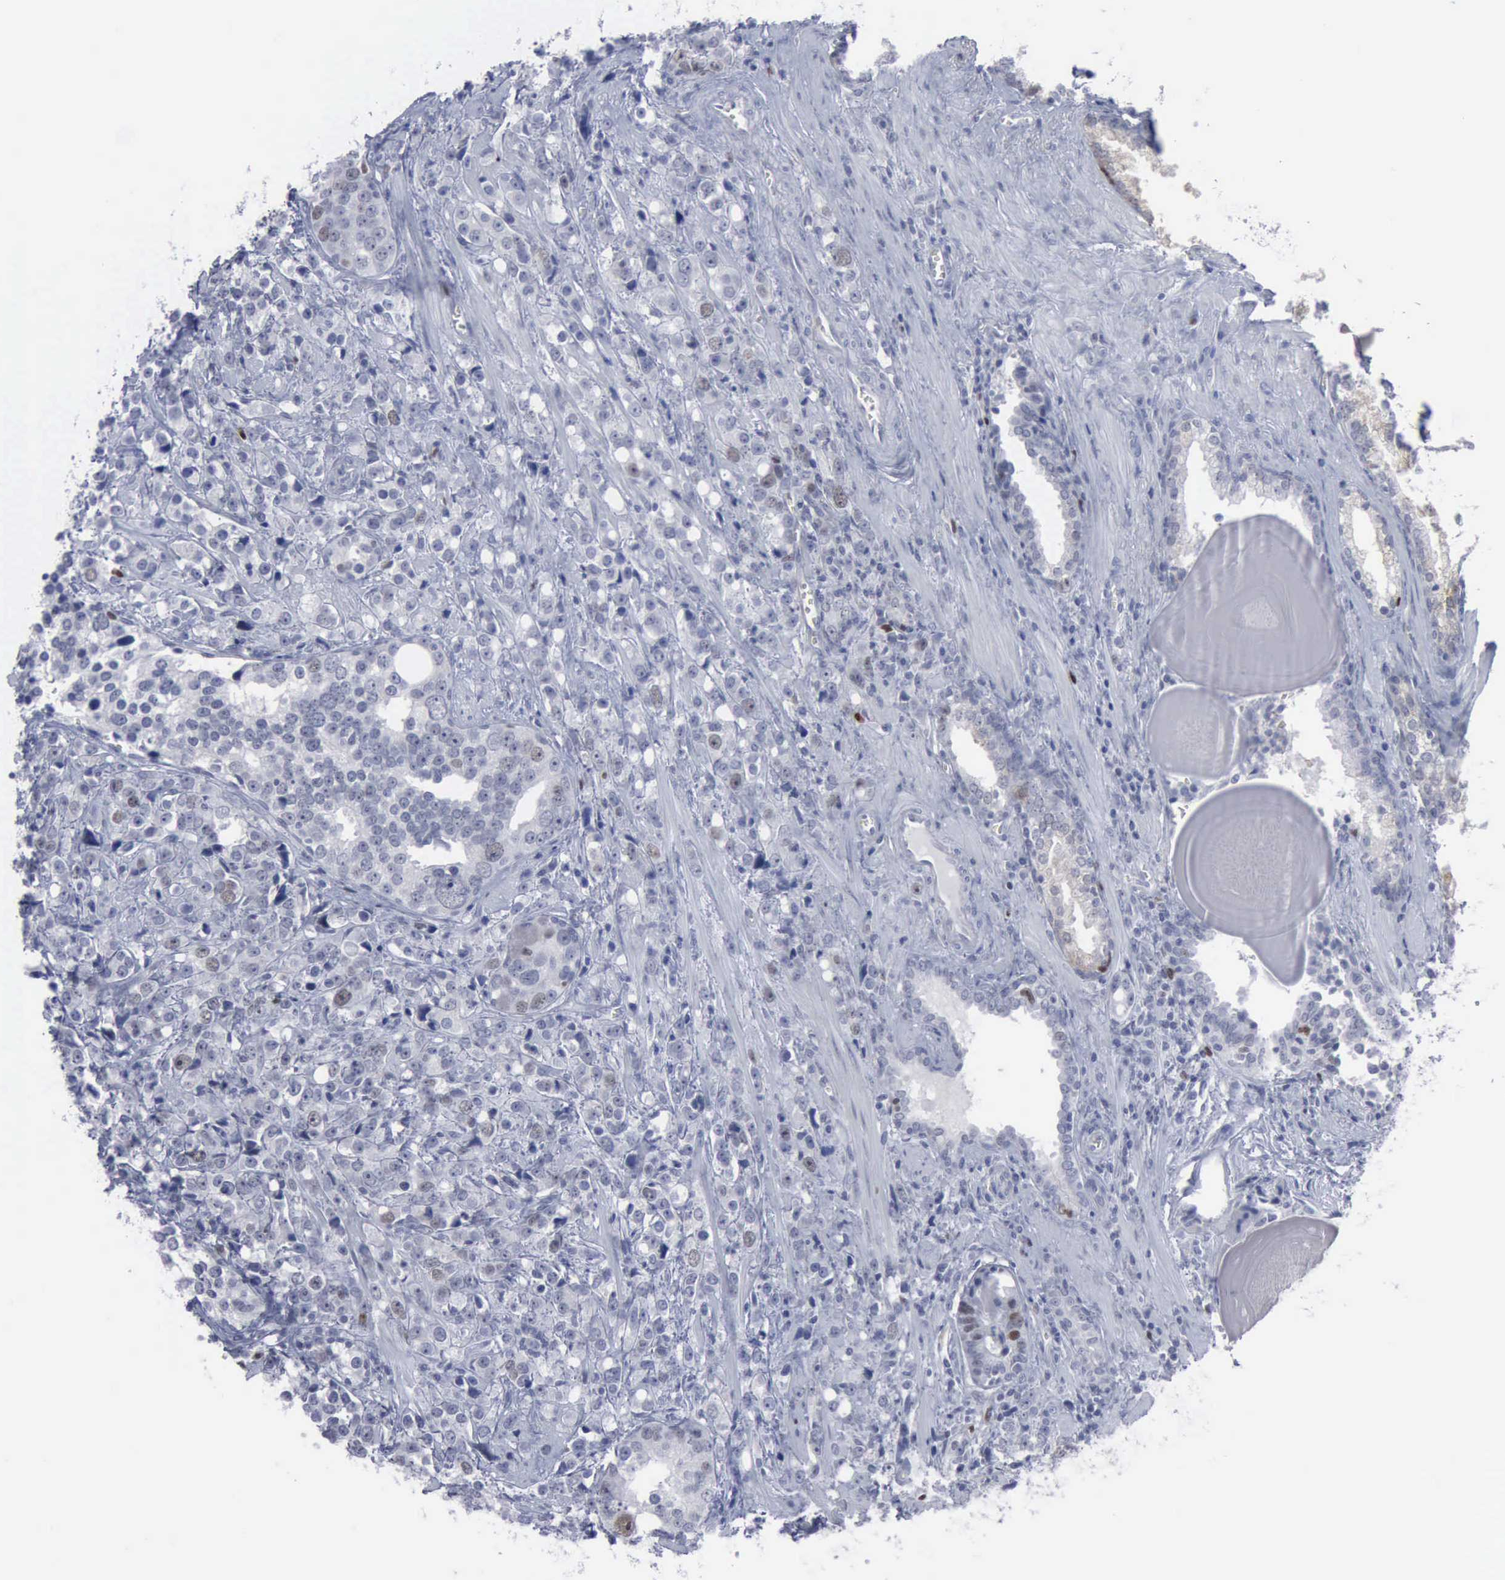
{"staining": {"intensity": "weak", "quantity": "<25%", "location": "nuclear"}, "tissue": "prostate cancer", "cell_type": "Tumor cells", "image_type": "cancer", "snomed": [{"axis": "morphology", "description": "Adenocarcinoma, High grade"}, {"axis": "topography", "description": "Prostate"}], "caption": "IHC of prostate cancer (adenocarcinoma (high-grade)) shows no staining in tumor cells. Brightfield microscopy of IHC stained with DAB (3,3'-diaminobenzidine) (brown) and hematoxylin (blue), captured at high magnification.", "gene": "MCM5", "patient": {"sex": "male", "age": 71}}